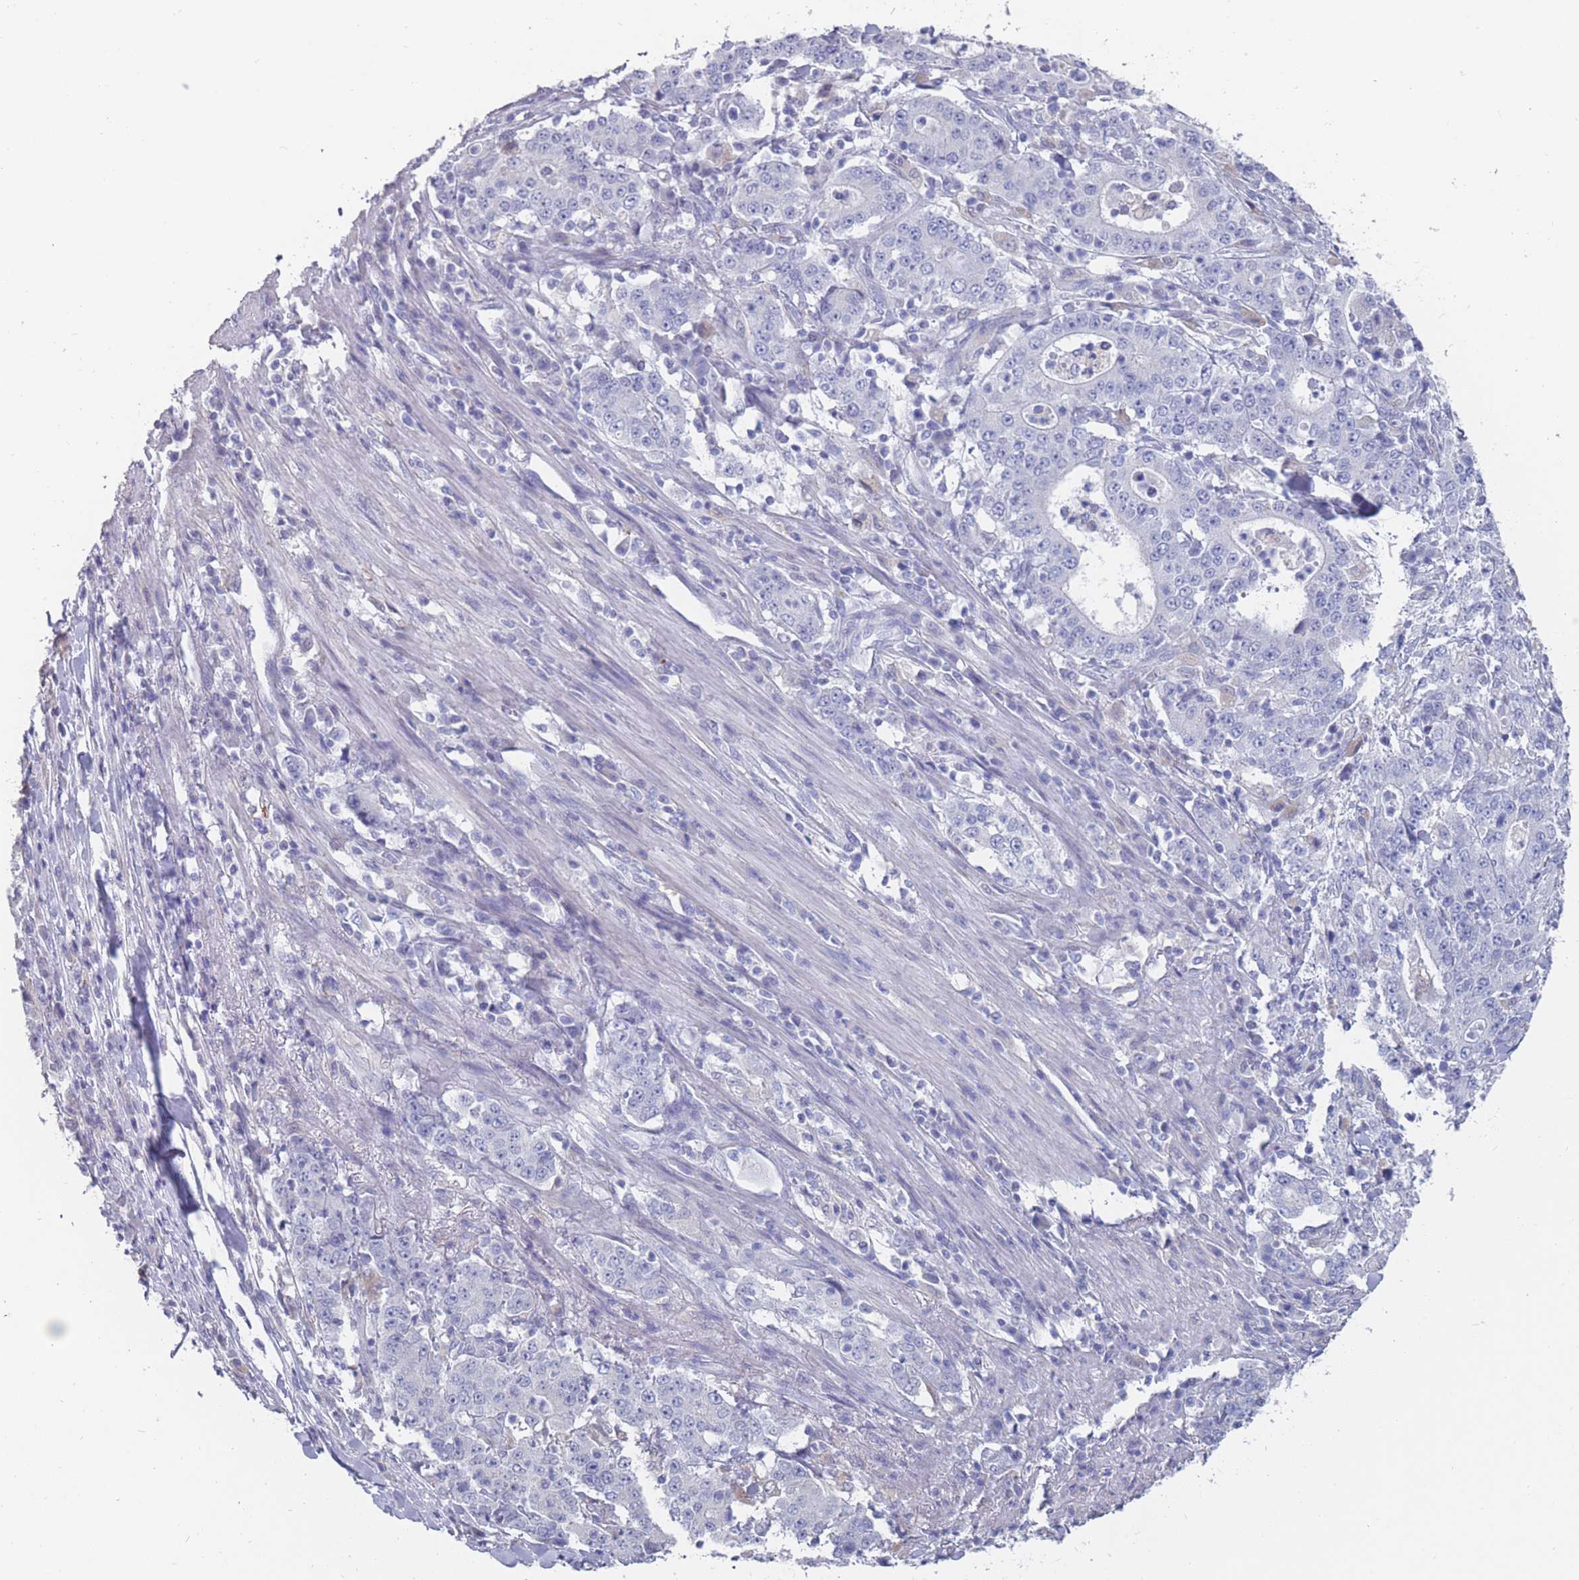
{"staining": {"intensity": "negative", "quantity": "none", "location": "none"}, "tissue": "stomach cancer", "cell_type": "Tumor cells", "image_type": "cancer", "snomed": [{"axis": "morphology", "description": "Normal tissue, NOS"}, {"axis": "morphology", "description": "Adenocarcinoma, NOS"}, {"axis": "topography", "description": "Stomach, upper"}, {"axis": "topography", "description": "Stomach"}], "caption": "Adenocarcinoma (stomach) stained for a protein using IHC reveals no staining tumor cells.", "gene": "CYP51A1", "patient": {"sex": "male", "age": 59}}